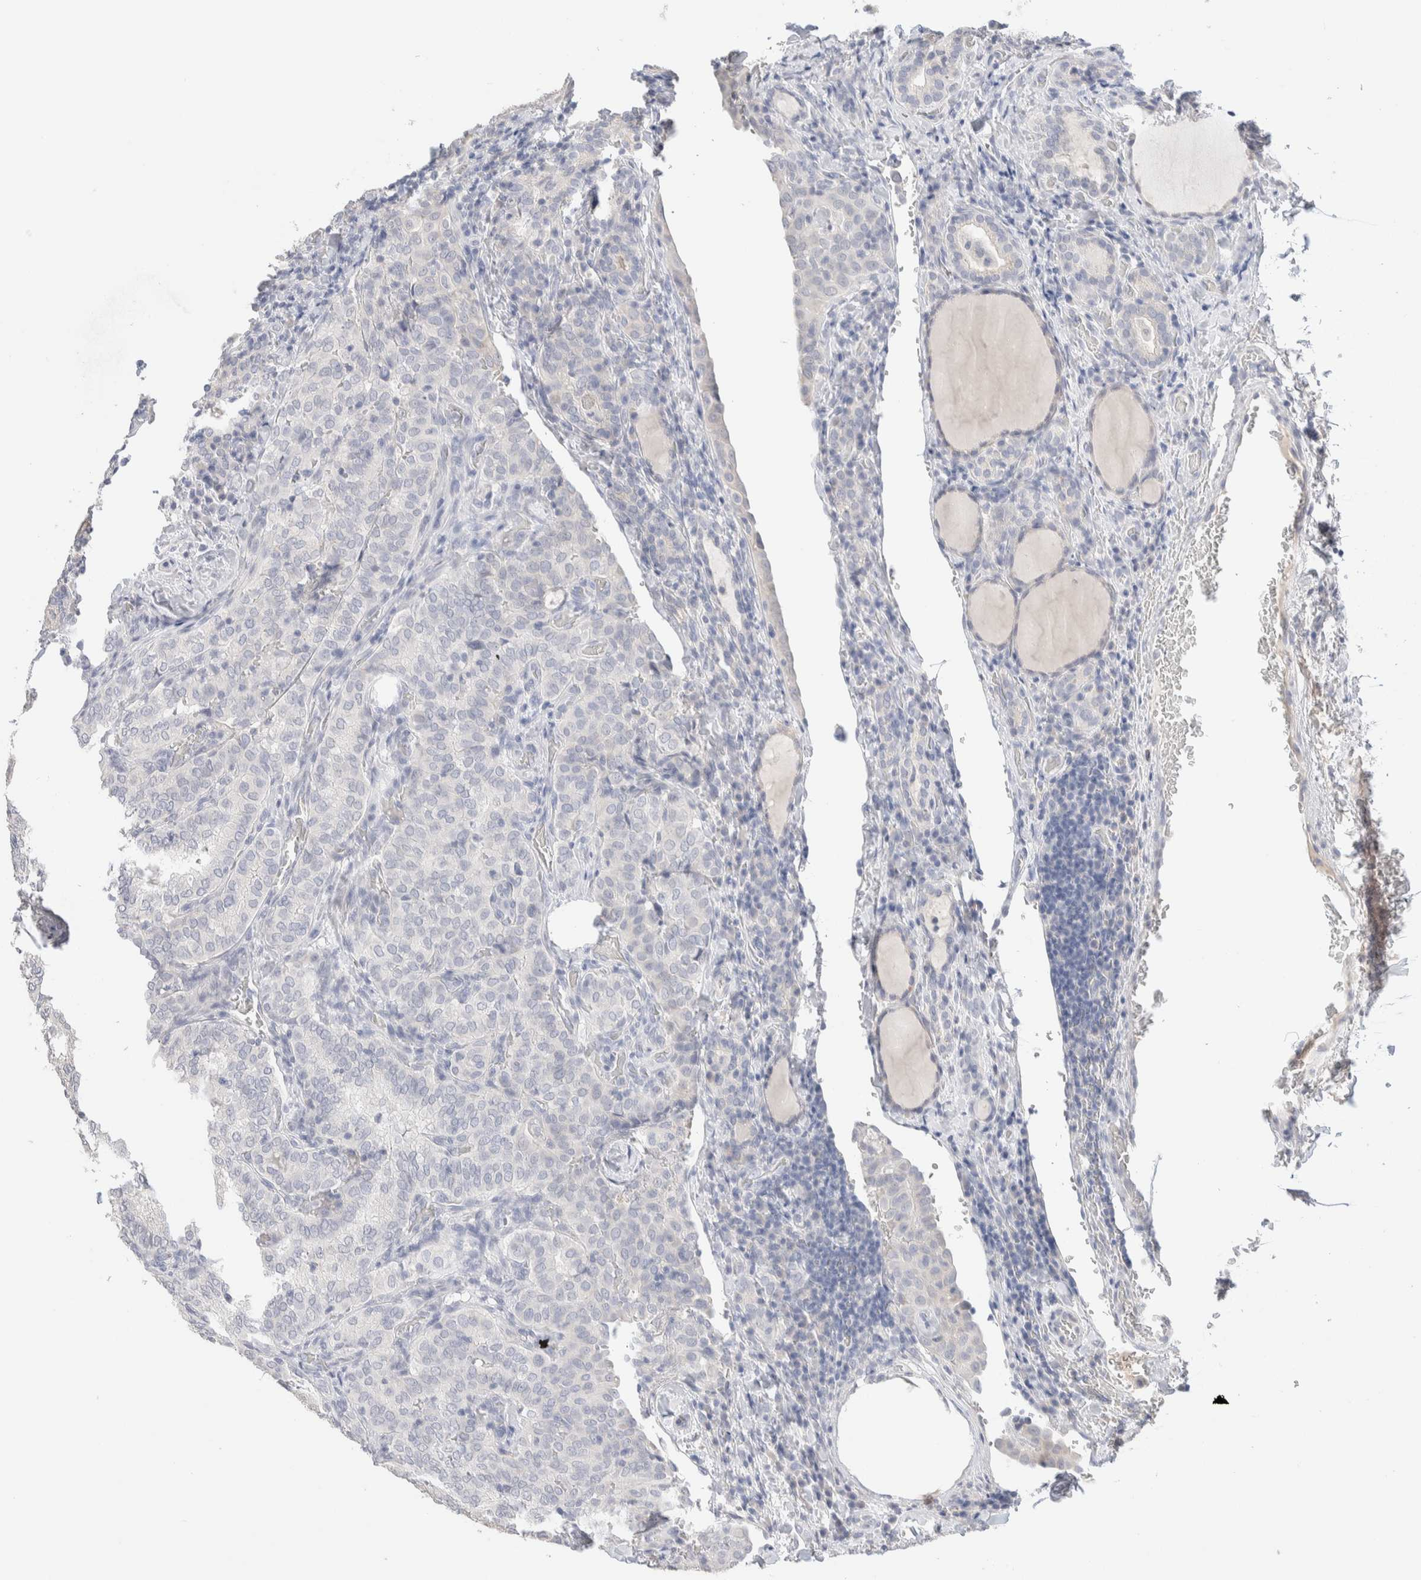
{"staining": {"intensity": "negative", "quantity": "none", "location": "none"}, "tissue": "thyroid cancer", "cell_type": "Tumor cells", "image_type": "cancer", "snomed": [{"axis": "morphology", "description": "Normal tissue, NOS"}, {"axis": "morphology", "description": "Papillary adenocarcinoma, NOS"}, {"axis": "topography", "description": "Thyroid gland"}], "caption": "A photomicrograph of thyroid cancer (papillary adenocarcinoma) stained for a protein displays no brown staining in tumor cells.", "gene": "RIDA", "patient": {"sex": "female", "age": 30}}